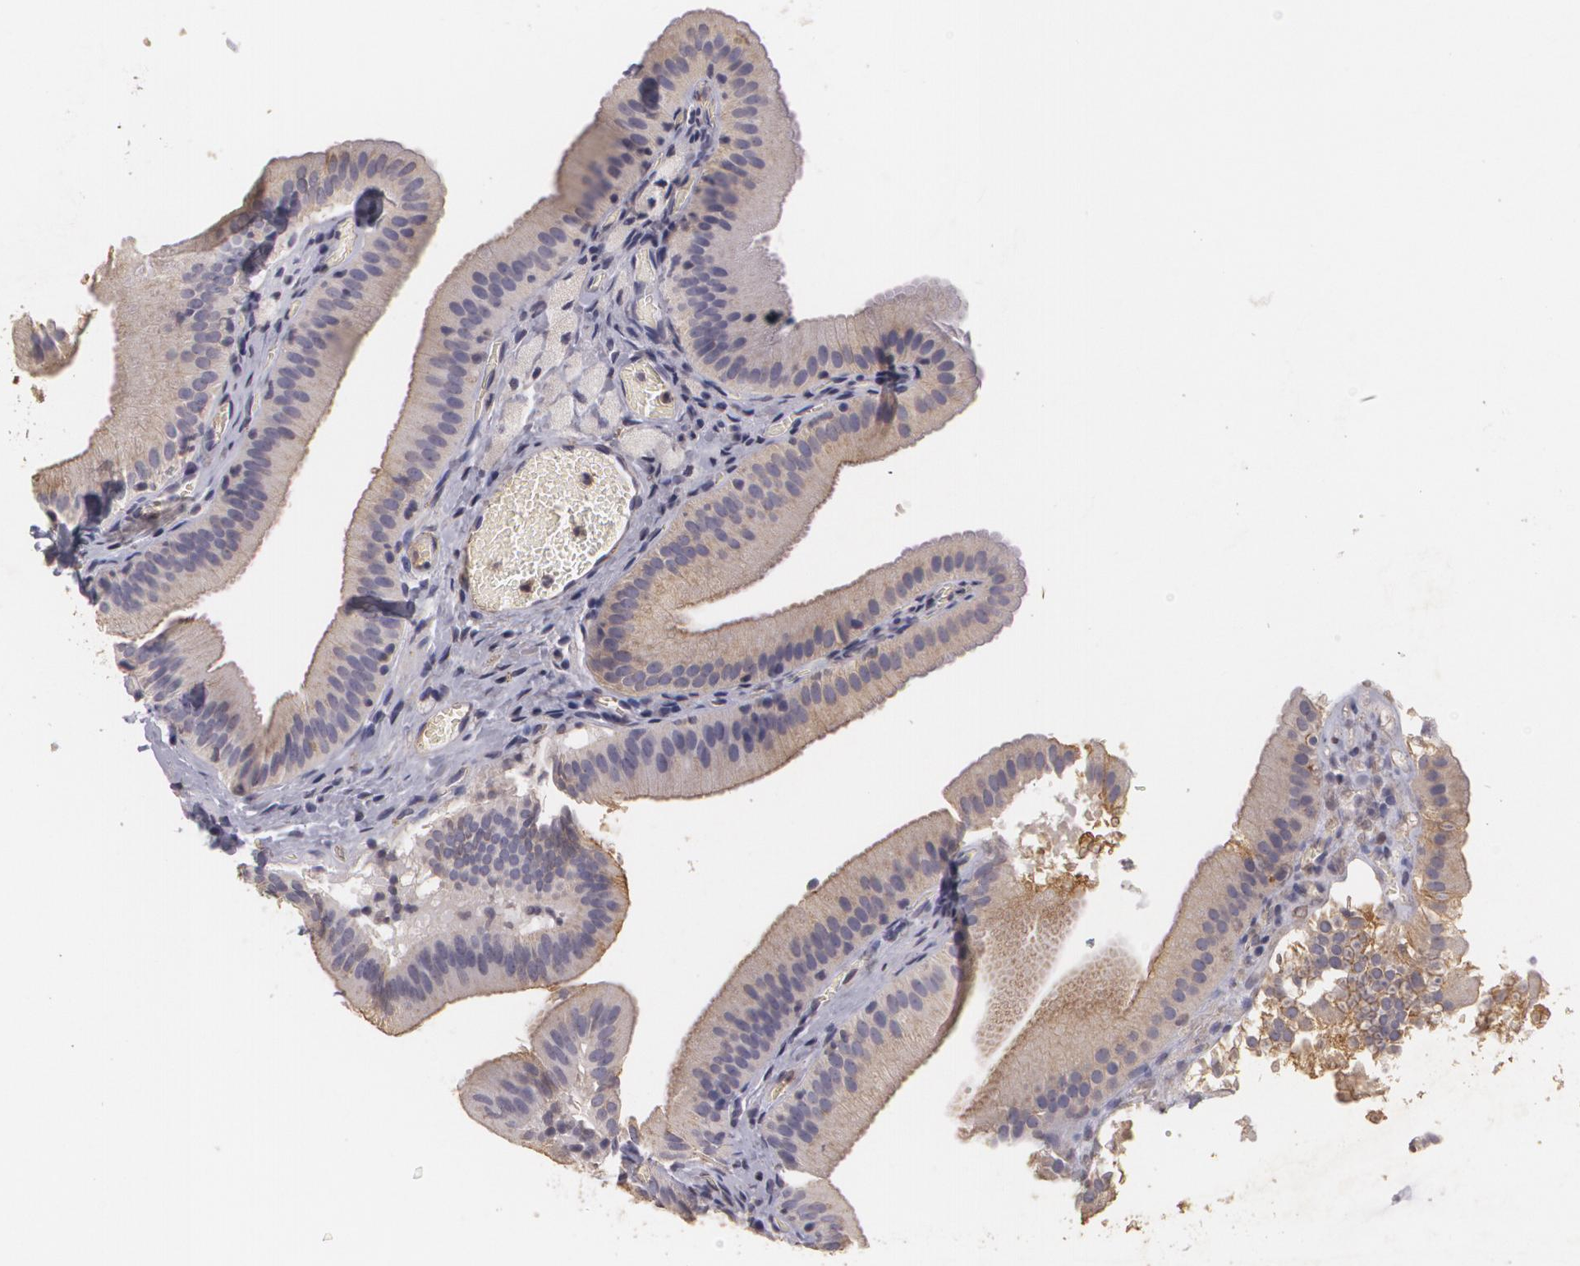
{"staining": {"intensity": "weak", "quantity": ">75%", "location": "cytoplasmic/membranous"}, "tissue": "gallbladder", "cell_type": "Glandular cells", "image_type": "normal", "snomed": [{"axis": "morphology", "description": "Normal tissue, NOS"}, {"axis": "topography", "description": "Gallbladder"}], "caption": "Immunohistochemistry (IHC) of normal gallbladder reveals low levels of weak cytoplasmic/membranous staining in about >75% of glandular cells. Using DAB (brown) and hematoxylin (blue) stains, captured at high magnification using brightfield microscopy.", "gene": "KCNA4", "patient": {"sex": "female", "age": 24}}